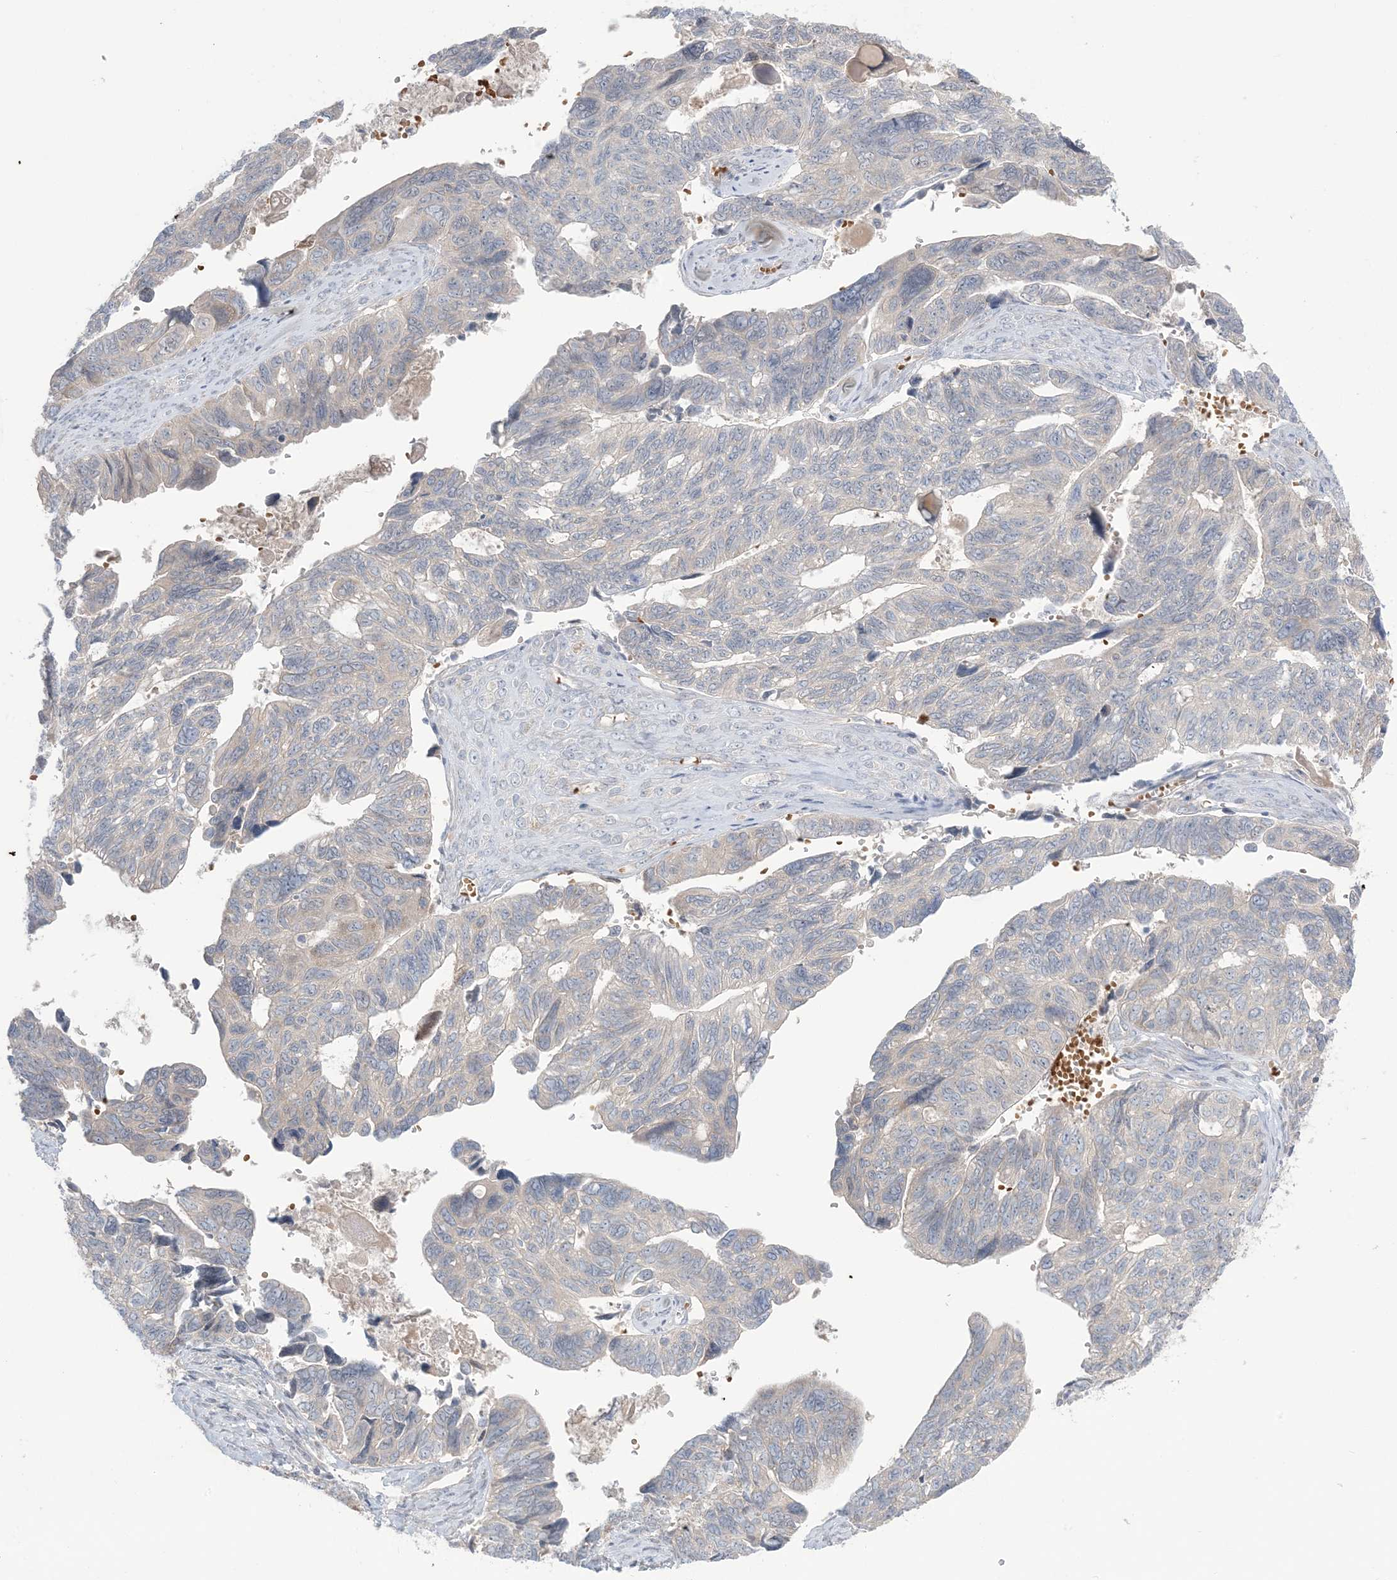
{"staining": {"intensity": "negative", "quantity": "none", "location": "none"}, "tissue": "ovarian cancer", "cell_type": "Tumor cells", "image_type": "cancer", "snomed": [{"axis": "morphology", "description": "Cystadenocarcinoma, serous, NOS"}, {"axis": "topography", "description": "Ovary"}], "caption": "This is an IHC image of serous cystadenocarcinoma (ovarian). There is no expression in tumor cells.", "gene": "MMGT1", "patient": {"sex": "female", "age": 79}}